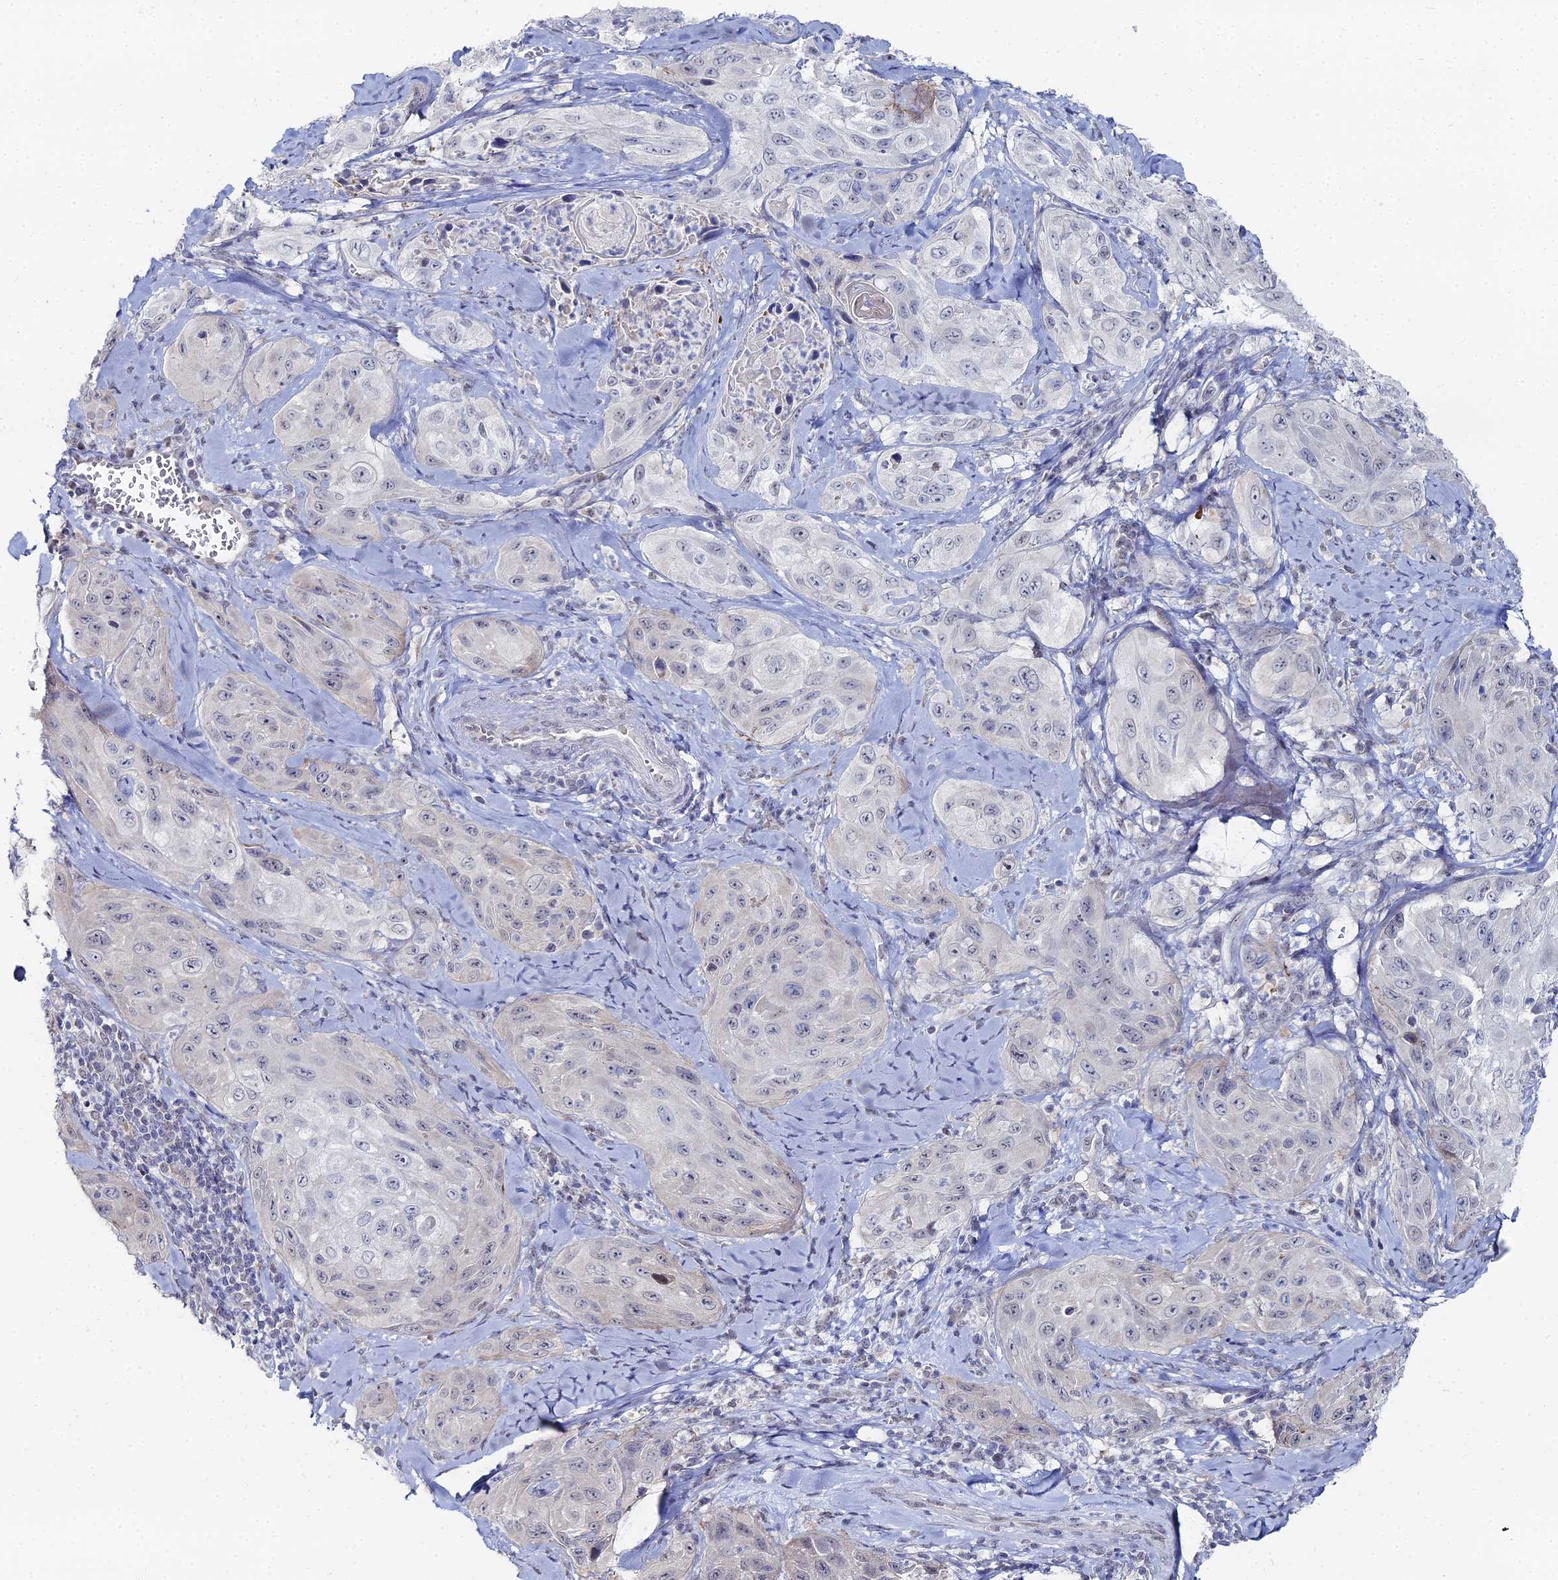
{"staining": {"intensity": "negative", "quantity": "none", "location": "none"}, "tissue": "cervical cancer", "cell_type": "Tumor cells", "image_type": "cancer", "snomed": [{"axis": "morphology", "description": "Squamous cell carcinoma, NOS"}, {"axis": "topography", "description": "Cervix"}], "caption": "An immunohistochemistry micrograph of cervical cancer (squamous cell carcinoma) is shown. There is no staining in tumor cells of cervical cancer (squamous cell carcinoma).", "gene": "THAP4", "patient": {"sex": "female", "age": 42}}